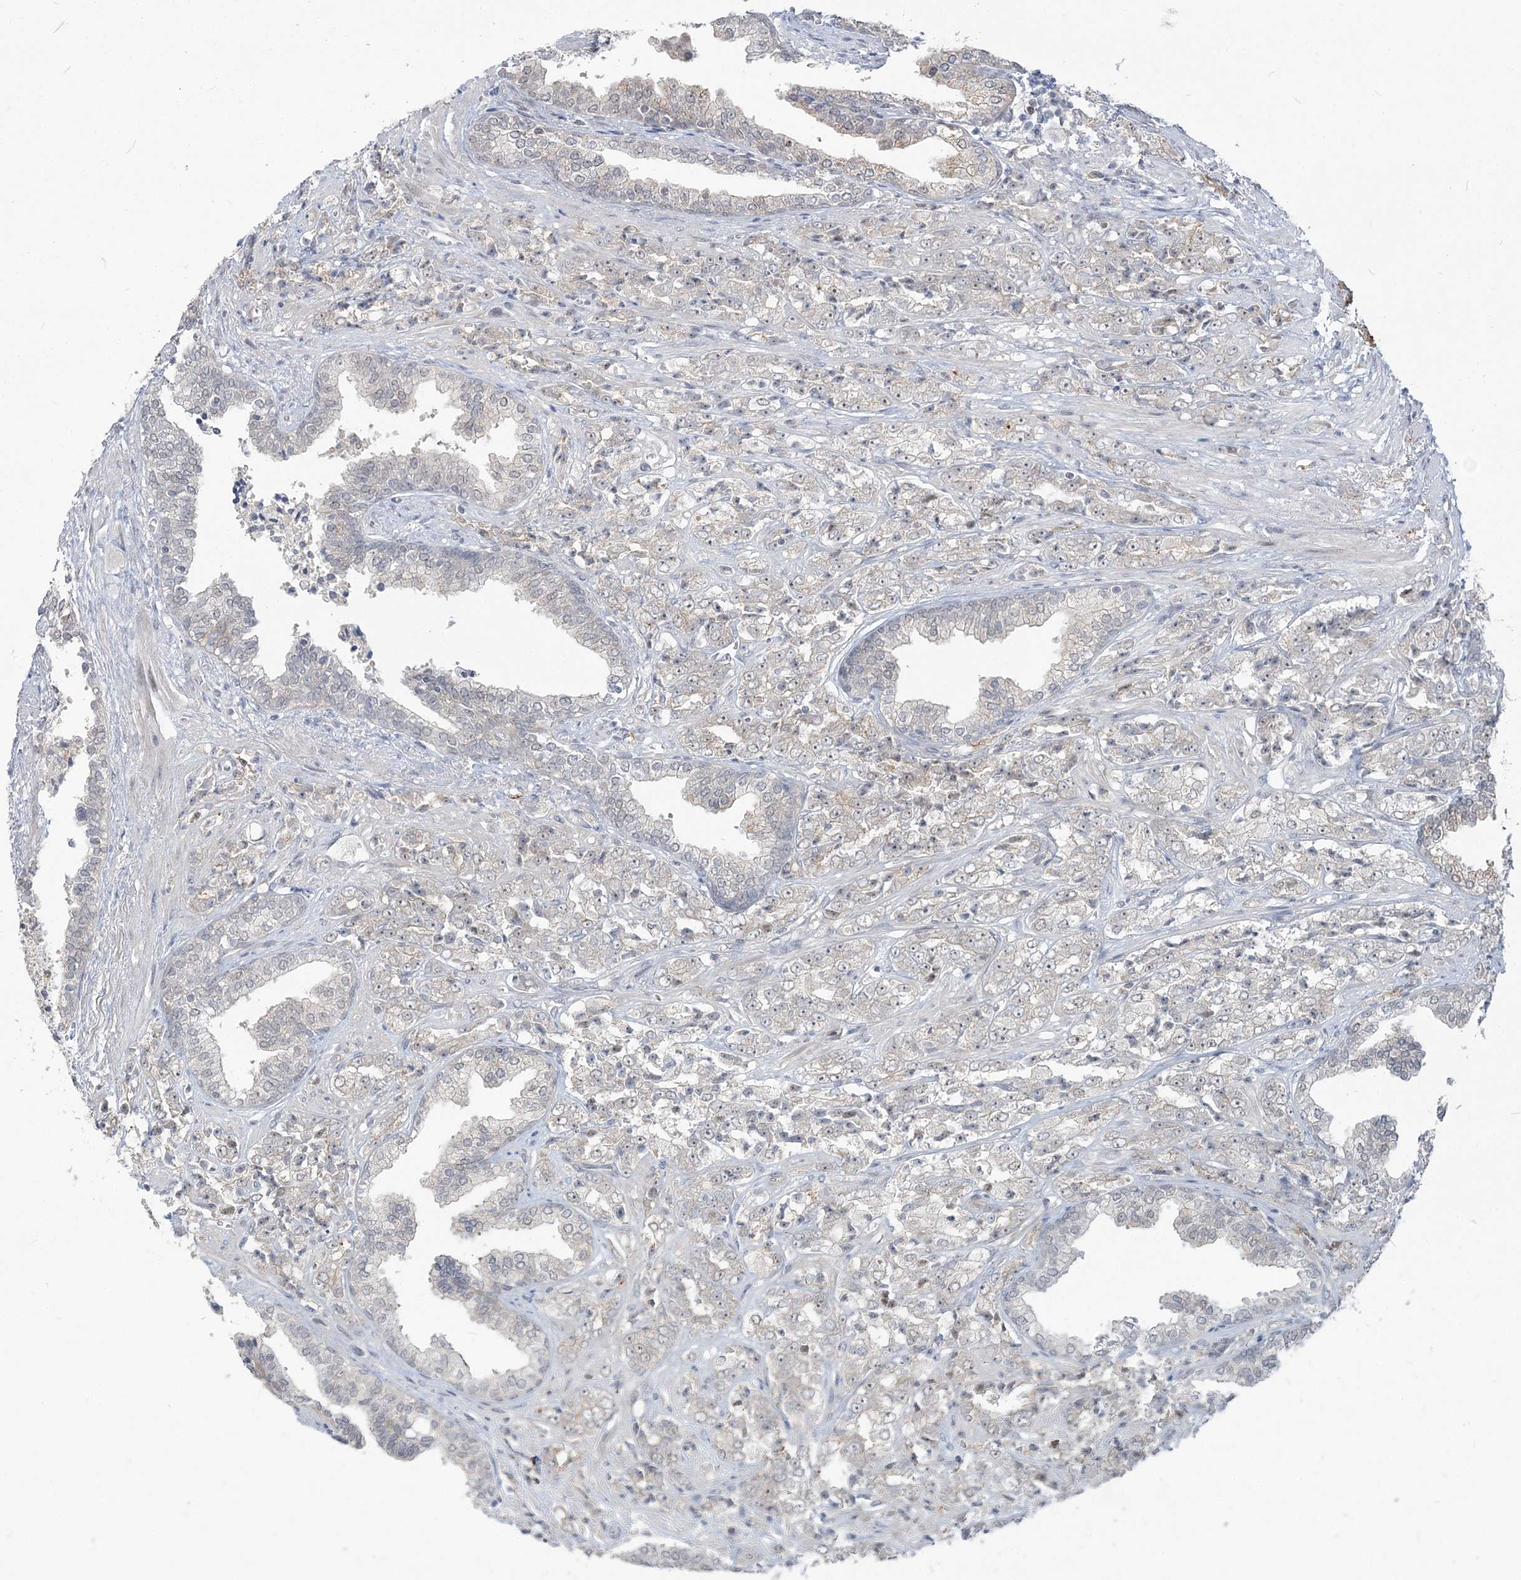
{"staining": {"intensity": "negative", "quantity": "none", "location": "none"}, "tissue": "prostate cancer", "cell_type": "Tumor cells", "image_type": "cancer", "snomed": [{"axis": "morphology", "description": "Adenocarcinoma, High grade"}, {"axis": "topography", "description": "Prostate"}], "caption": "This histopathology image is of high-grade adenocarcinoma (prostate) stained with immunohistochemistry (IHC) to label a protein in brown with the nuclei are counter-stained blue. There is no positivity in tumor cells.", "gene": "SDAD1", "patient": {"sex": "male", "age": 71}}